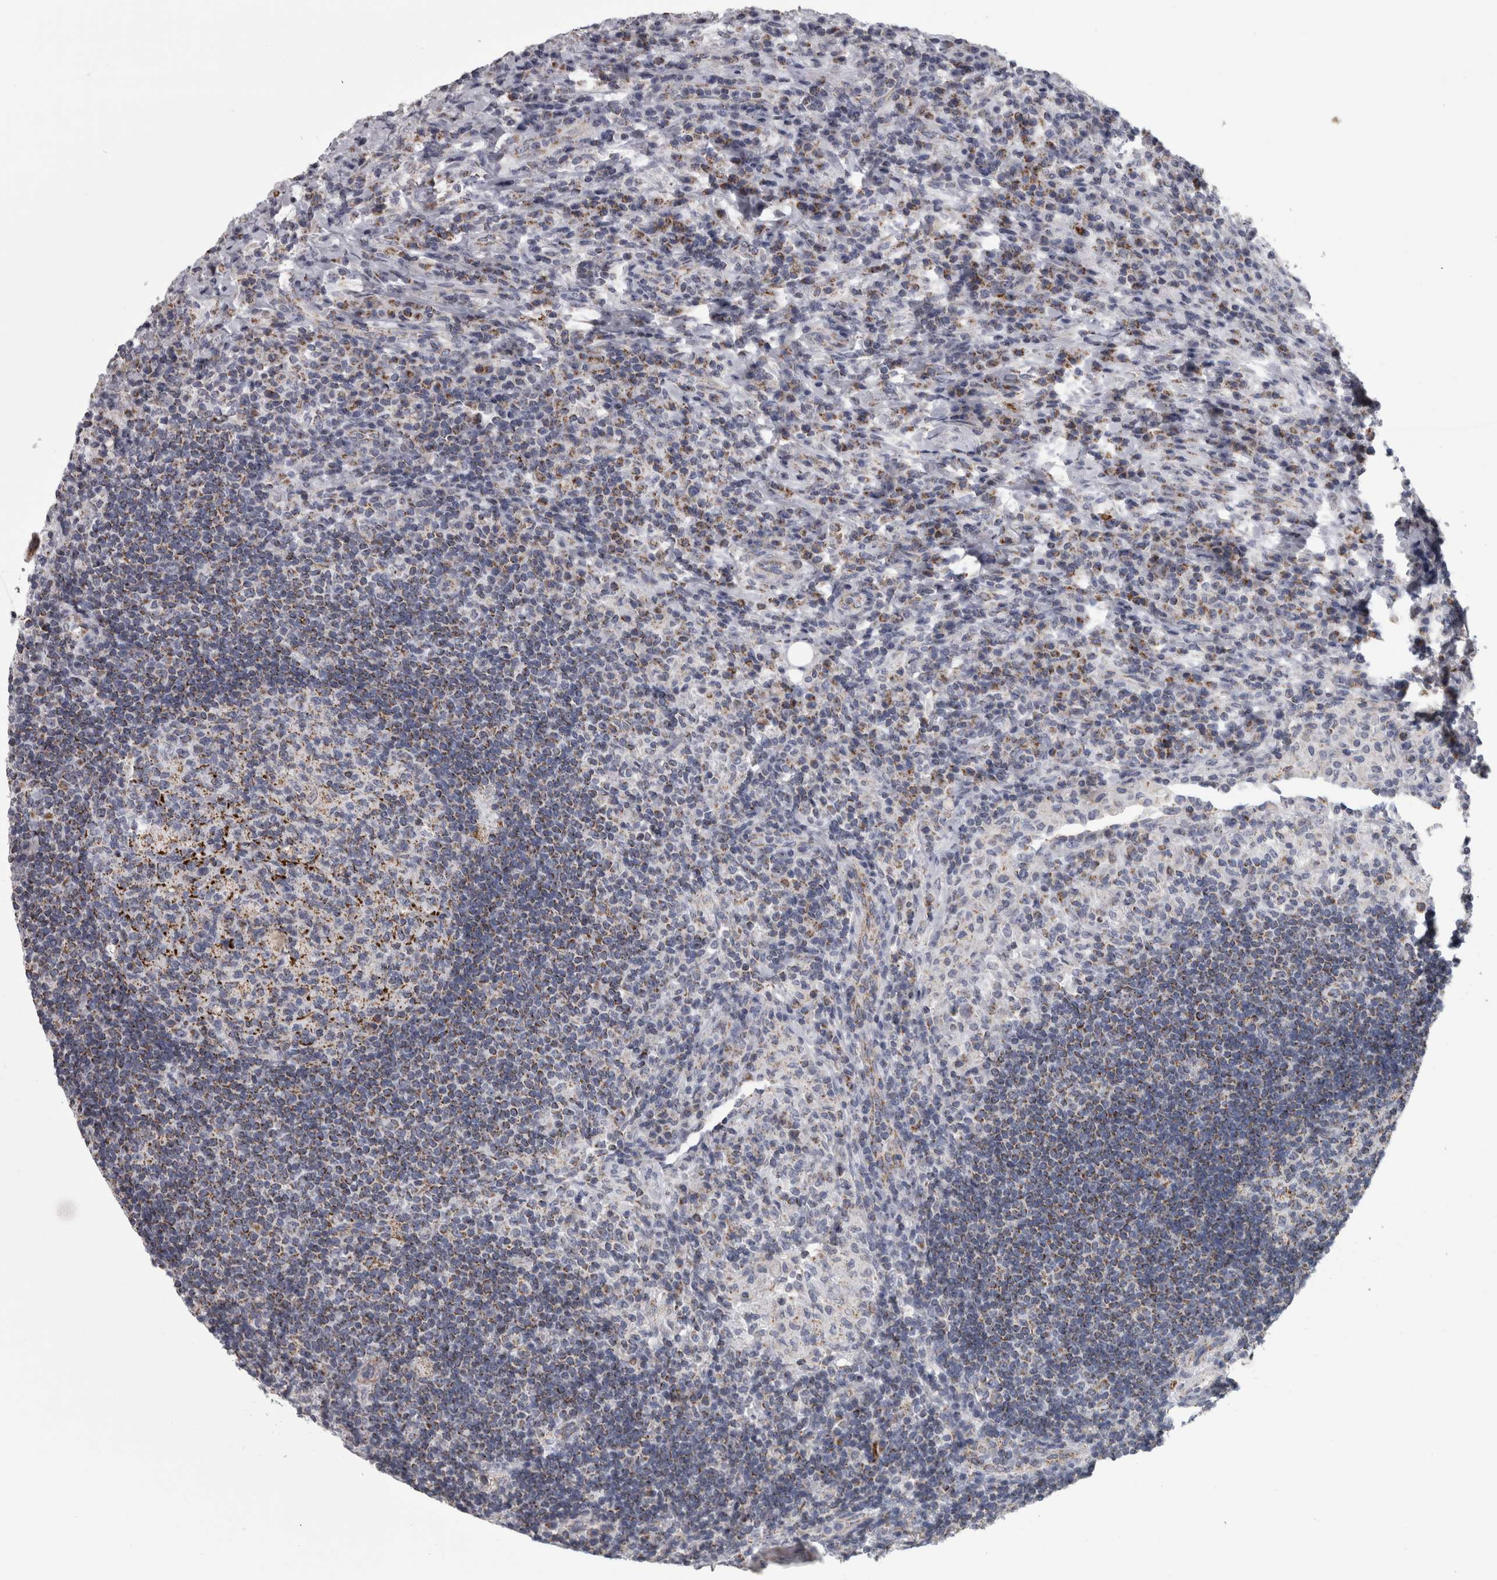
{"staining": {"intensity": "moderate", "quantity": "<25%", "location": "cytoplasmic/membranous"}, "tissue": "lymph node", "cell_type": "Germinal center cells", "image_type": "normal", "snomed": [{"axis": "morphology", "description": "Normal tissue, NOS"}, {"axis": "topography", "description": "Lymph node"}], "caption": "The histopathology image displays staining of benign lymph node, revealing moderate cytoplasmic/membranous protein expression (brown color) within germinal center cells.", "gene": "DBT", "patient": {"sex": "female", "age": 53}}